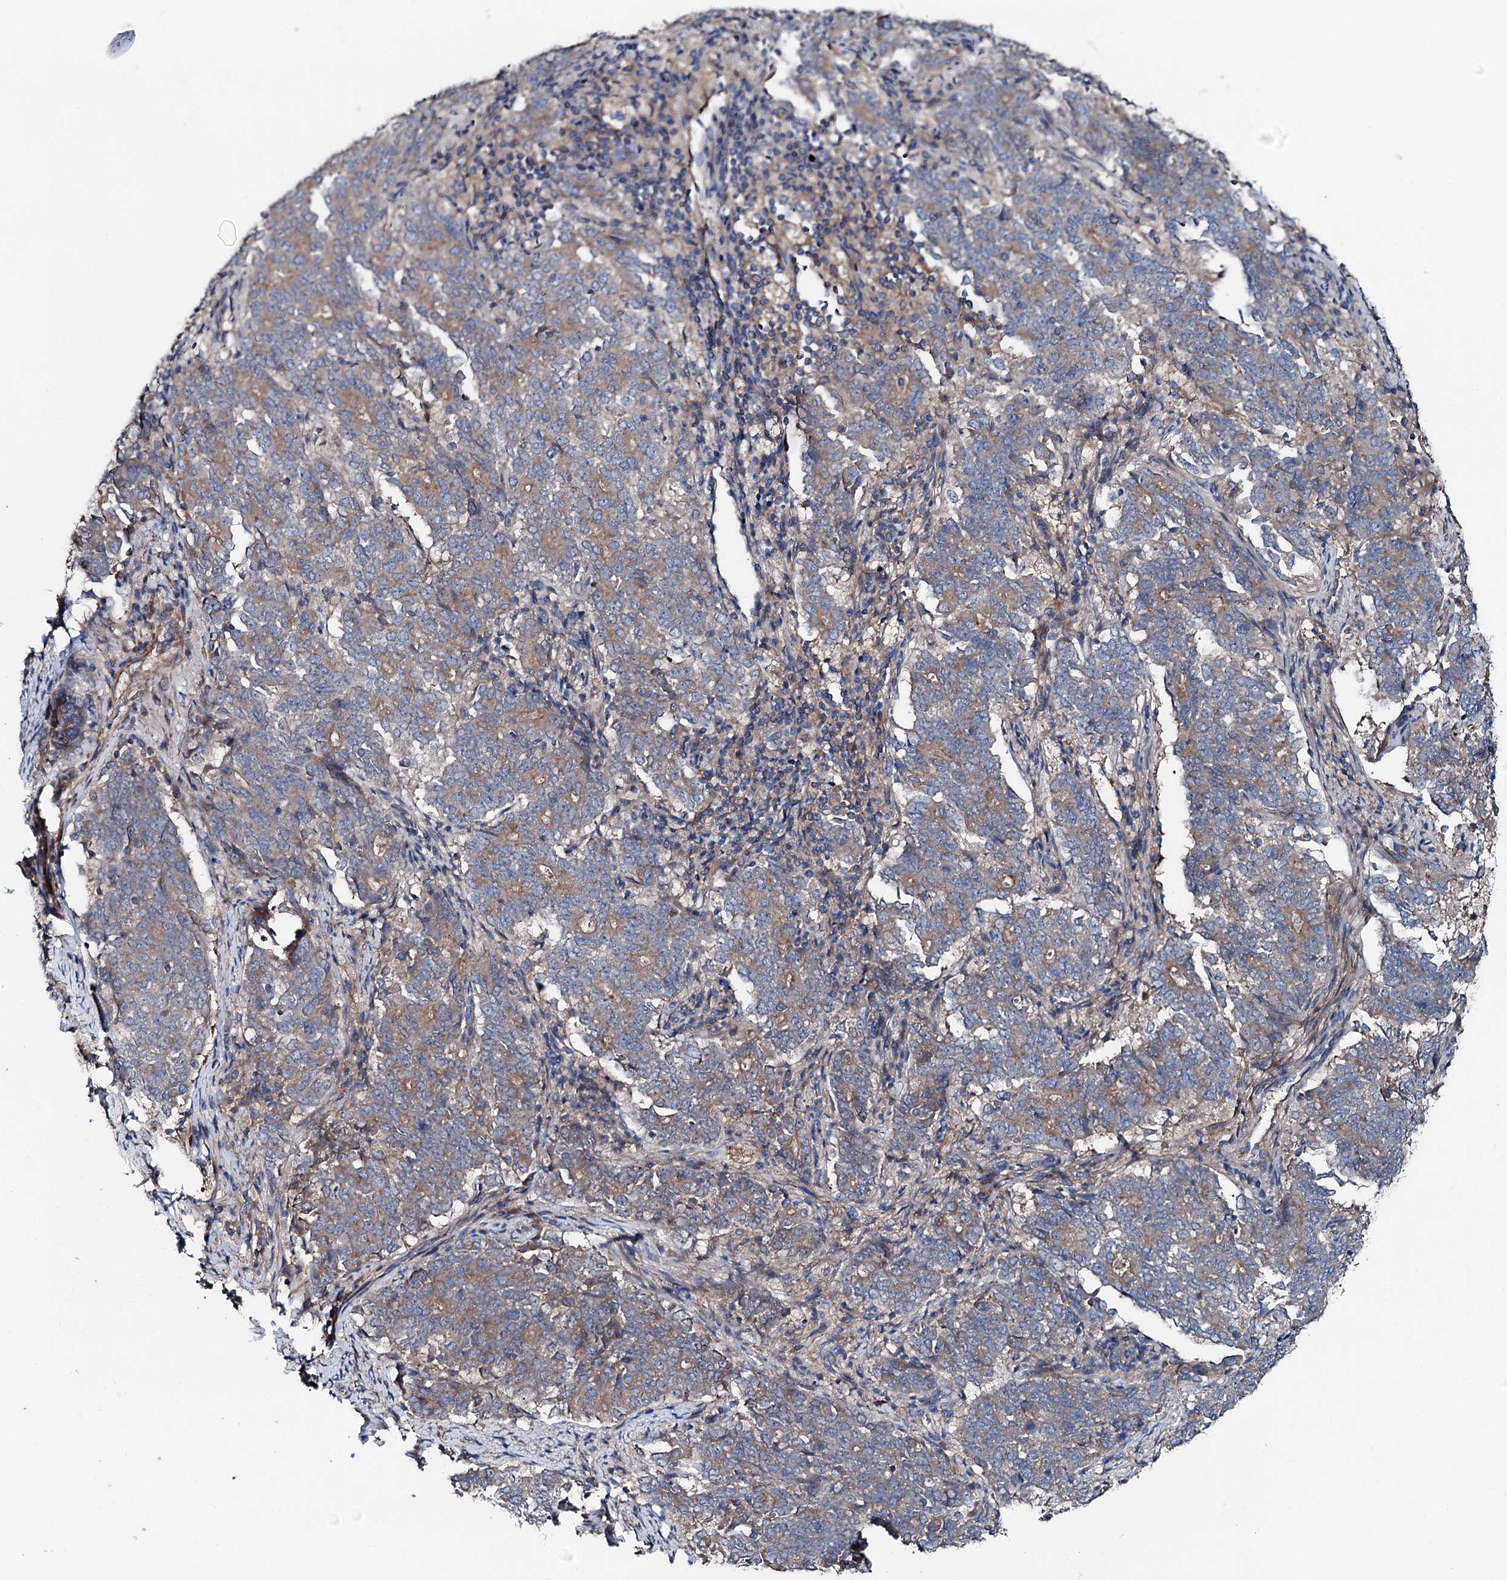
{"staining": {"intensity": "weak", "quantity": "25%-75%", "location": "cytoplasmic/membranous"}, "tissue": "endometrial cancer", "cell_type": "Tumor cells", "image_type": "cancer", "snomed": [{"axis": "morphology", "description": "Adenocarcinoma, NOS"}, {"axis": "topography", "description": "Endometrium"}], "caption": "About 25%-75% of tumor cells in endometrial adenocarcinoma exhibit weak cytoplasmic/membranous protein positivity as visualized by brown immunohistochemical staining.", "gene": "SLC22A25", "patient": {"sex": "female", "age": 80}}